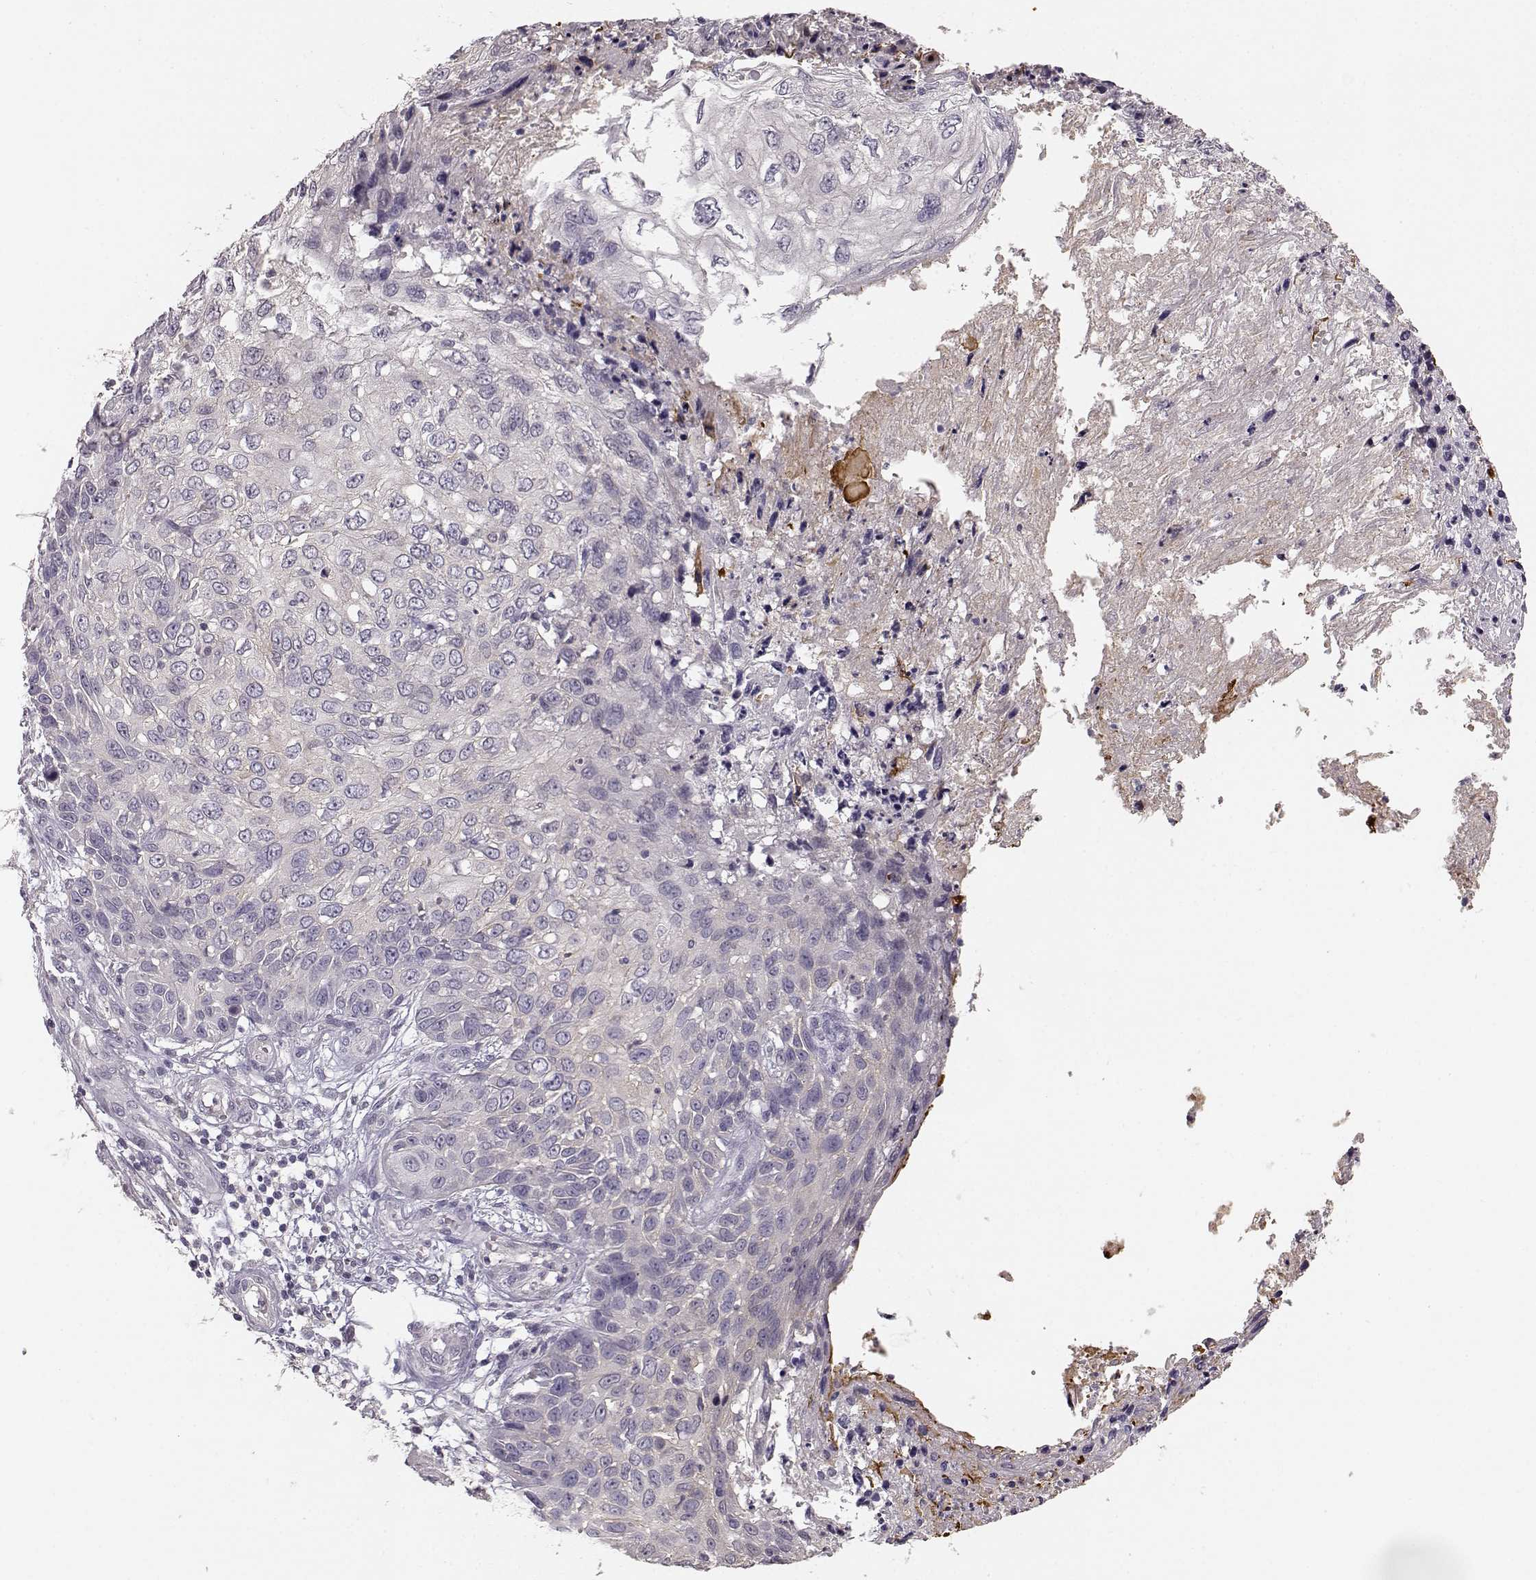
{"staining": {"intensity": "negative", "quantity": "none", "location": "none"}, "tissue": "skin cancer", "cell_type": "Tumor cells", "image_type": "cancer", "snomed": [{"axis": "morphology", "description": "Squamous cell carcinoma, NOS"}, {"axis": "topography", "description": "Skin"}], "caption": "Protein analysis of skin cancer (squamous cell carcinoma) displays no significant positivity in tumor cells.", "gene": "GHR", "patient": {"sex": "male", "age": 92}}